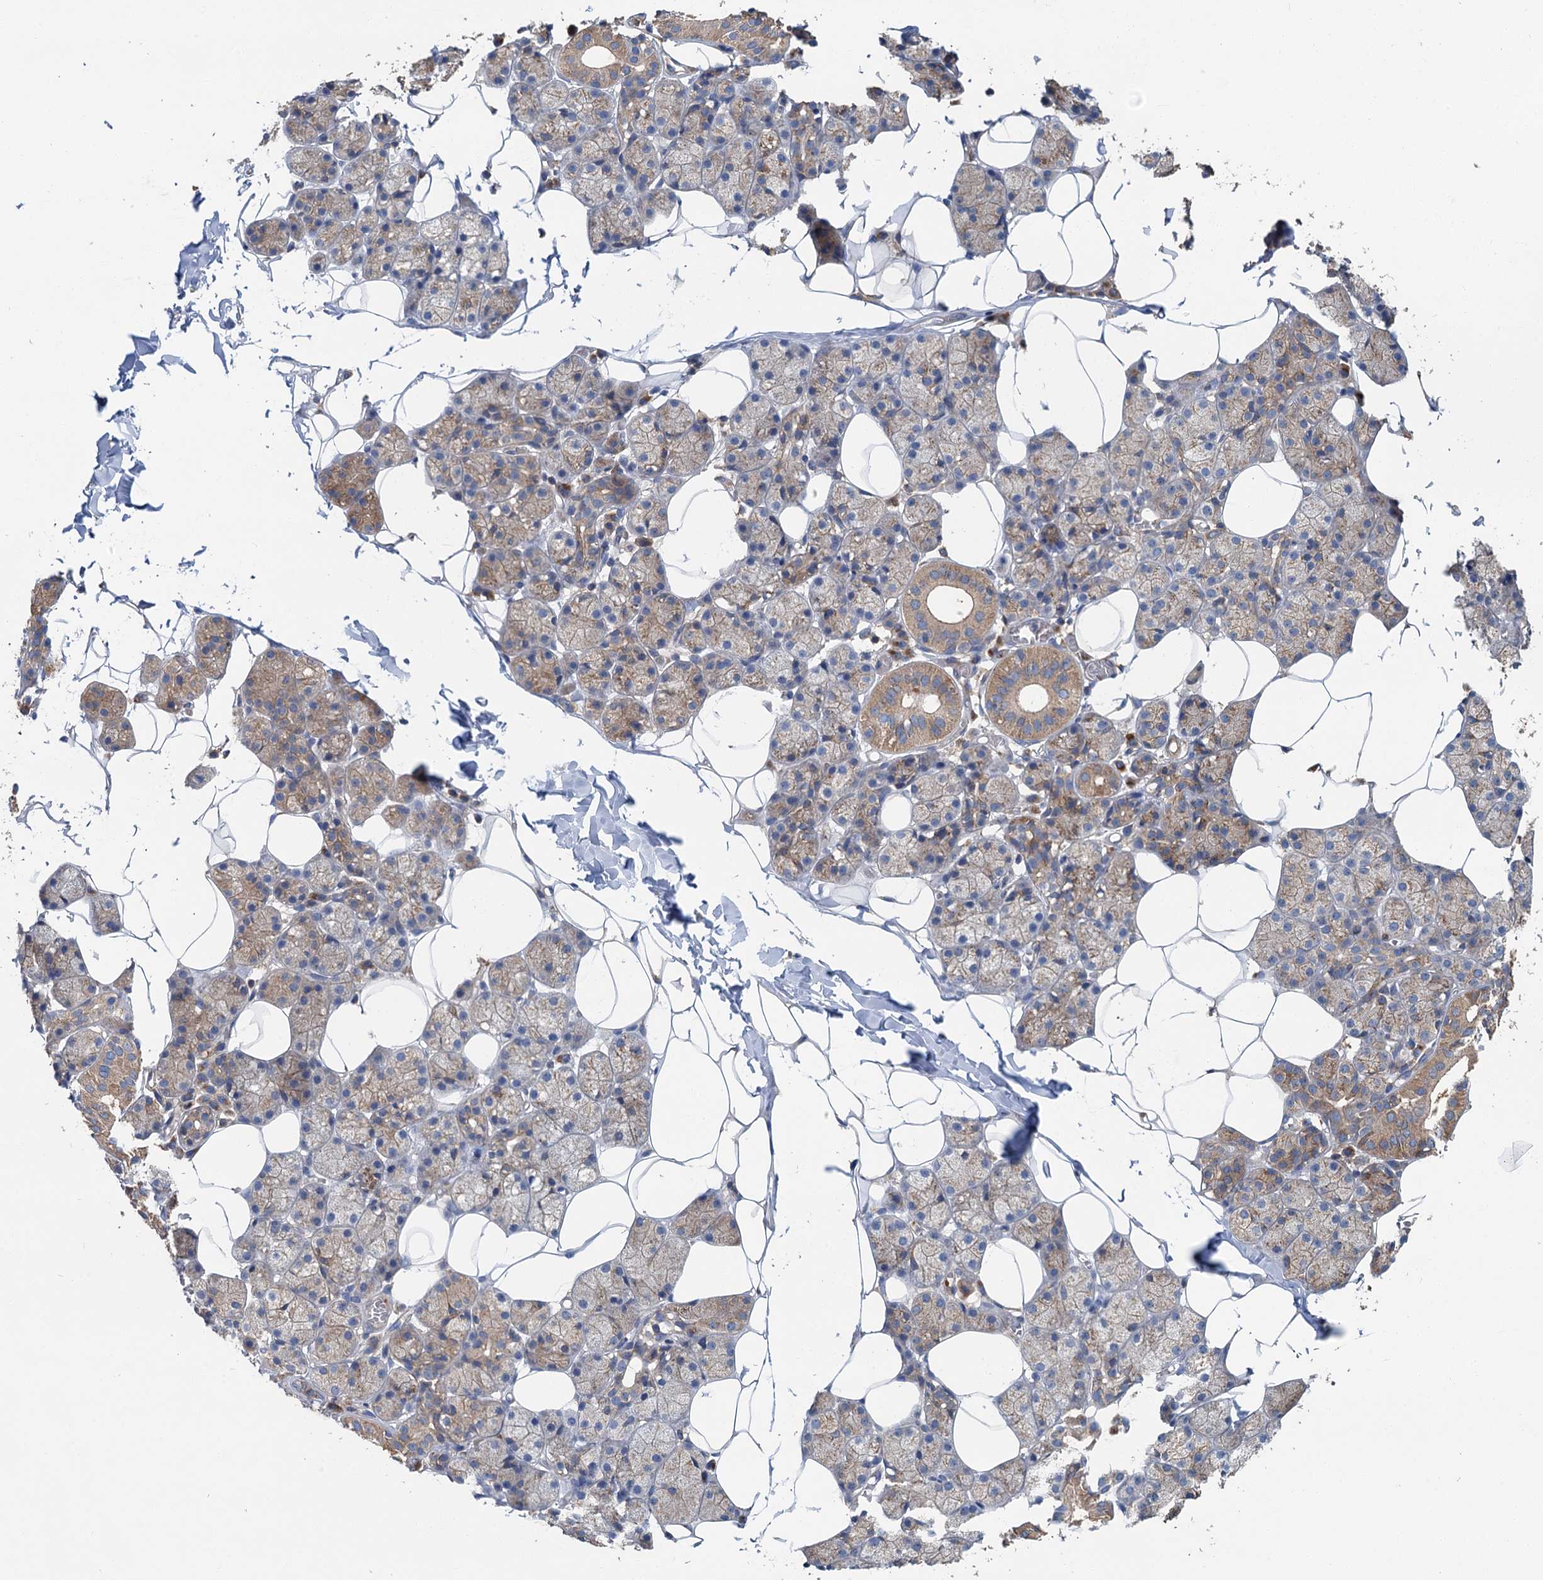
{"staining": {"intensity": "moderate", "quantity": "25%-75%", "location": "cytoplasmic/membranous"}, "tissue": "salivary gland", "cell_type": "Glandular cells", "image_type": "normal", "snomed": [{"axis": "morphology", "description": "Normal tissue, NOS"}, {"axis": "topography", "description": "Salivary gland"}], "caption": "Human salivary gland stained for a protein (brown) displays moderate cytoplasmic/membranous positive staining in approximately 25%-75% of glandular cells.", "gene": "PPIP5K1", "patient": {"sex": "female", "age": 33}}